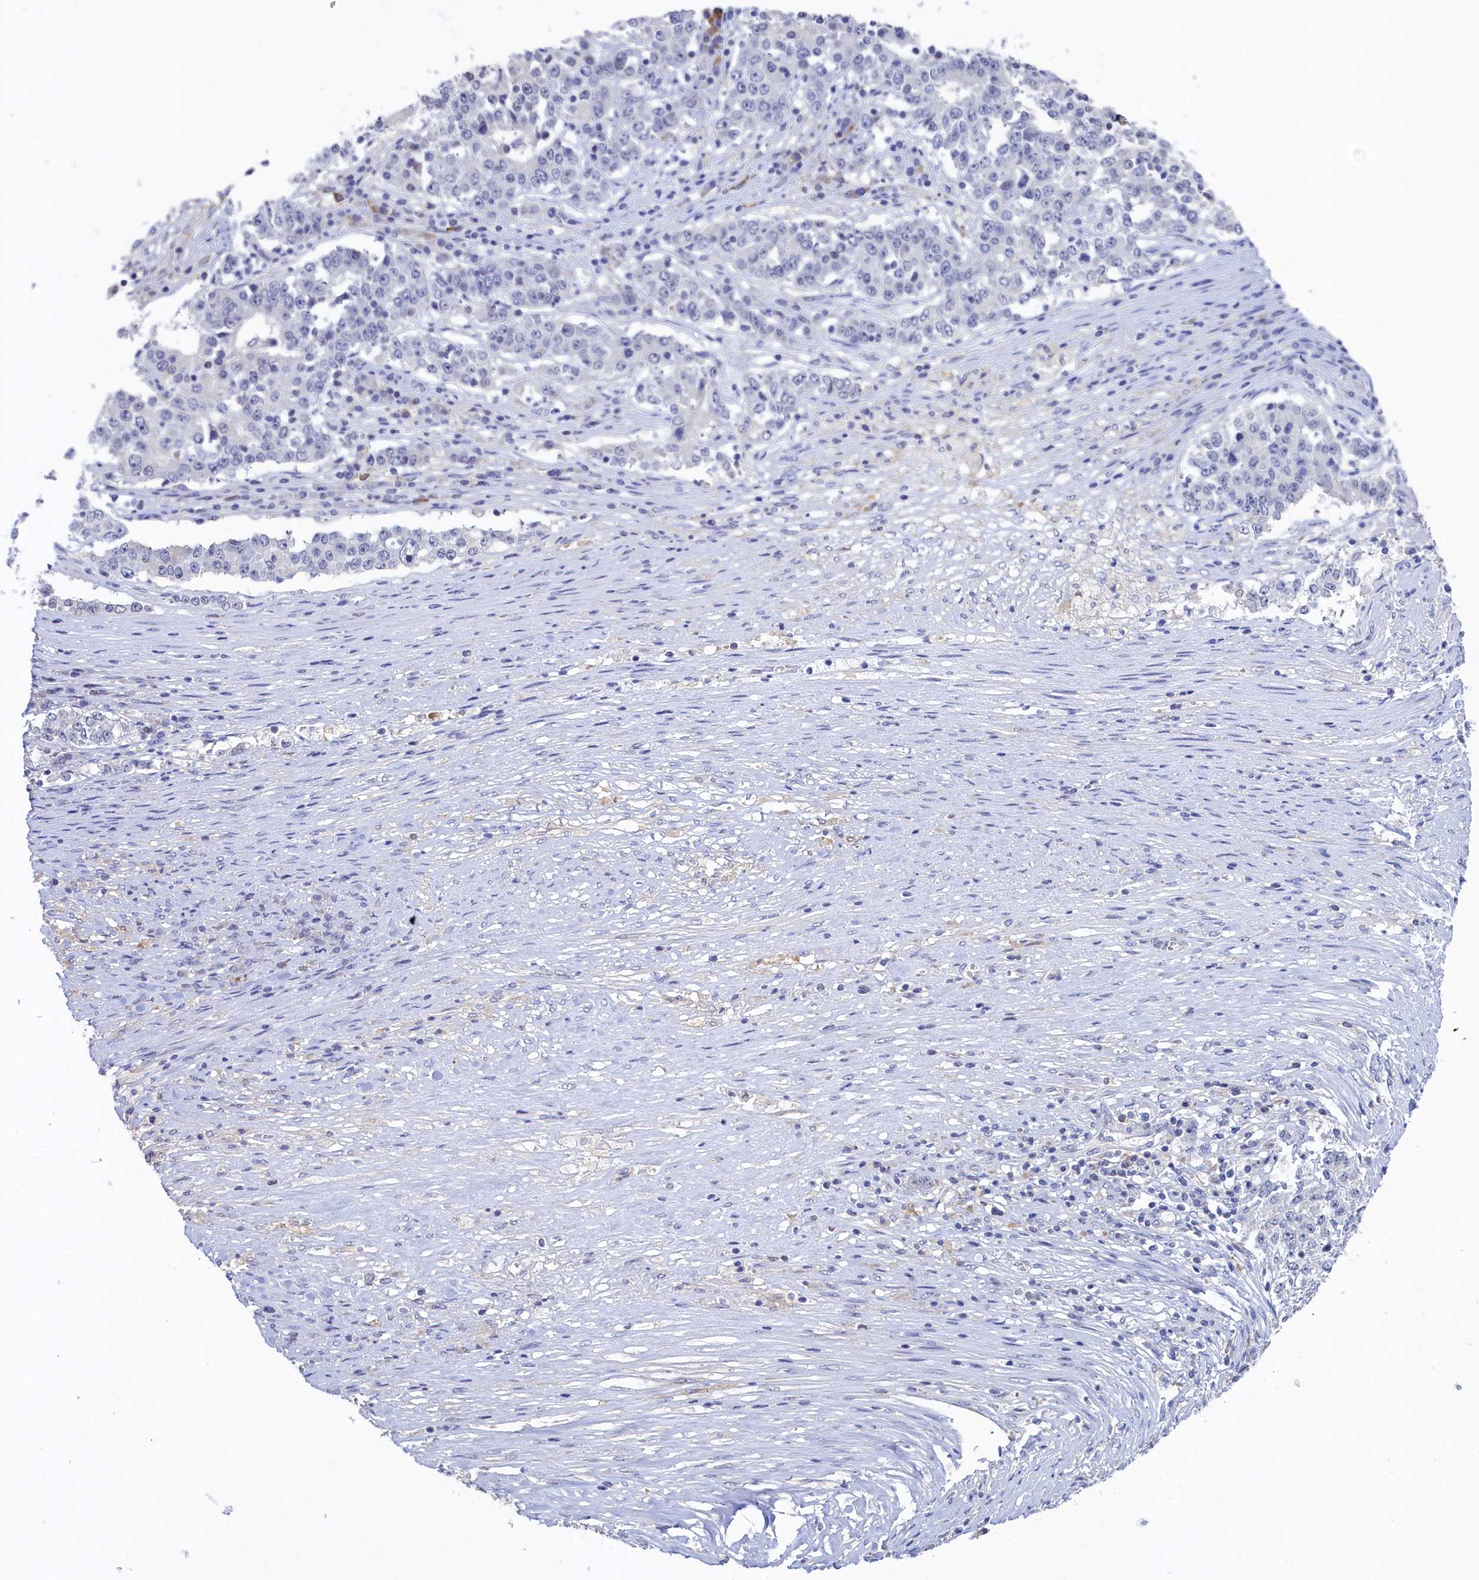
{"staining": {"intensity": "negative", "quantity": "none", "location": "none"}, "tissue": "stomach cancer", "cell_type": "Tumor cells", "image_type": "cancer", "snomed": [{"axis": "morphology", "description": "Adenocarcinoma, NOS"}, {"axis": "topography", "description": "Stomach"}], "caption": "The immunohistochemistry (IHC) histopathology image has no significant staining in tumor cells of stomach cancer (adenocarcinoma) tissue.", "gene": "MOSPD3", "patient": {"sex": "male", "age": 59}}